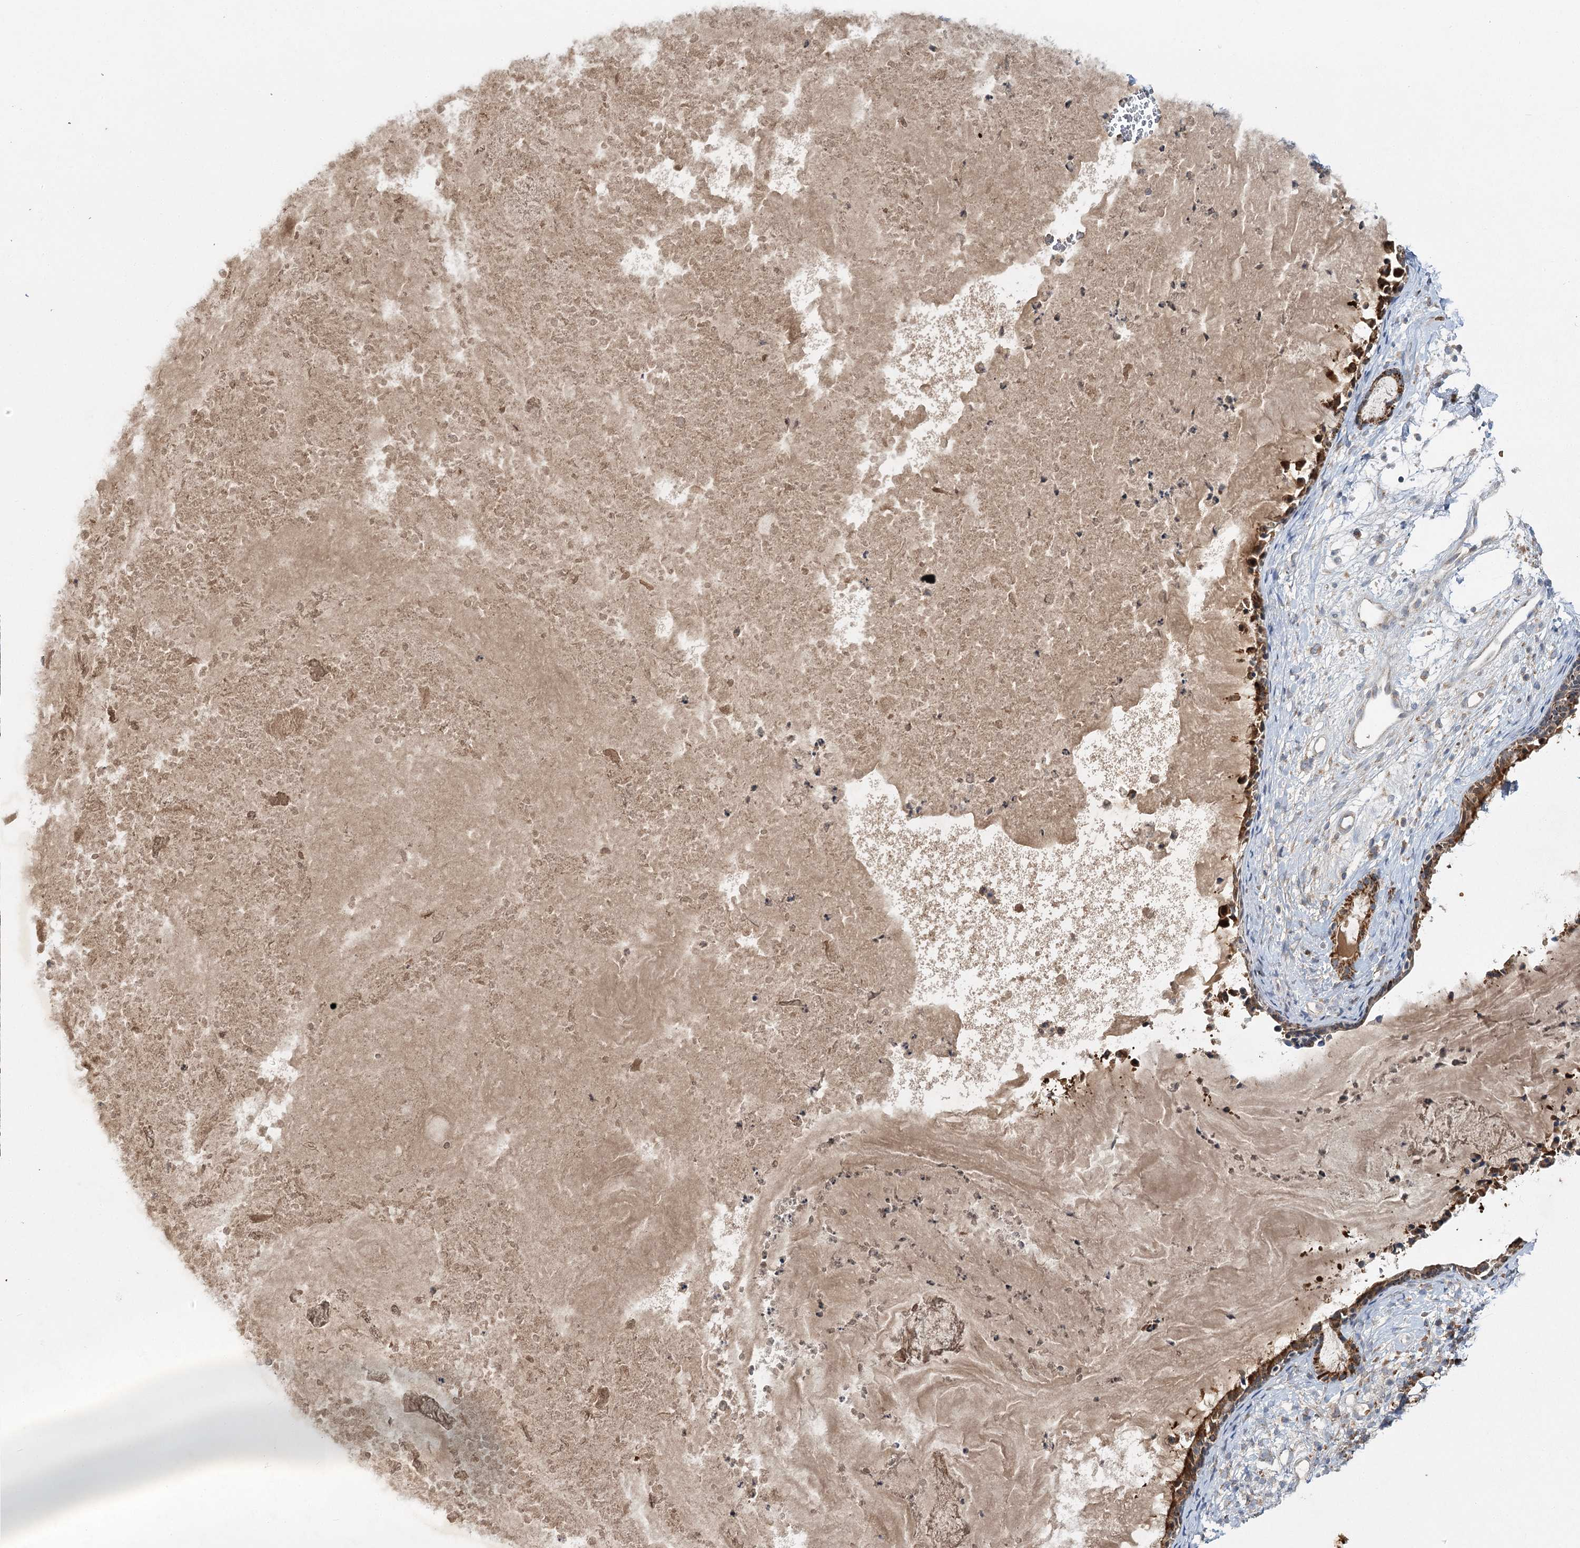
{"staining": {"intensity": "strong", "quantity": ">75%", "location": "cytoplasmic/membranous"}, "tissue": "nasopharynx", "cell_type": "Respiratory epithelial cells", "image_type": "normal", "snomed": [{"axis": "morphology", "description": "Normal tissue, NOS"}, {"axis": "topography", "description": "Nasopharynx"}], "caption": "A high-resolution photomicrograph shows immunohistochemistry staining of benign nasopharynx, which displays strong cytoplasmic/membranous expression in about >75% of respiratory epithelial cells.", "gene": "PYROXD2", "patient": {"sex": "male", "age": 22}}